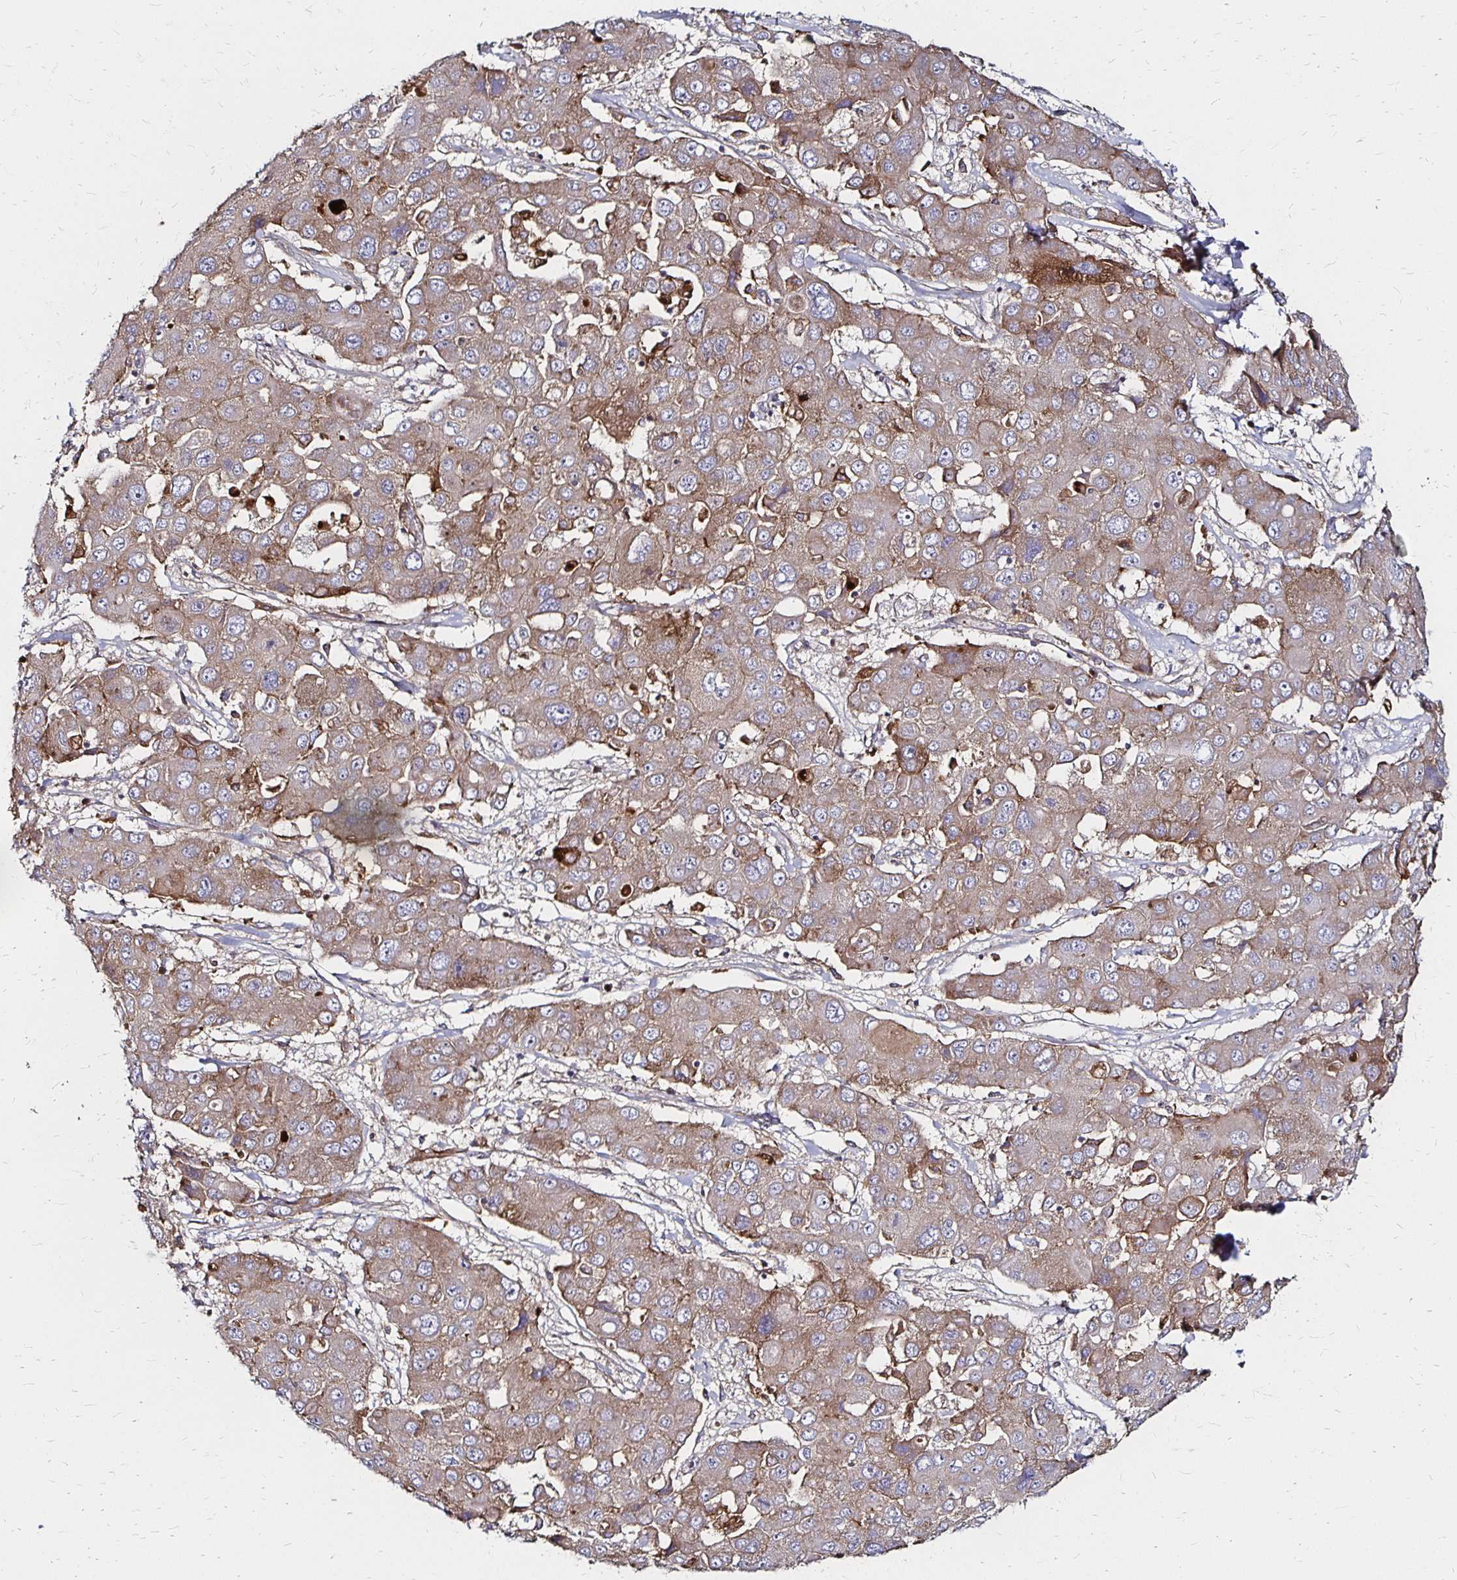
{"staining": {"intensity": "weak", "quantity": "25%-75%", "location": "cytoplasmic/membranous"}, "tissue": "liver cancer", "cell_type": "Tumor cells", "image_type": "cancer", "snomed": [{"axis": "morphology", "description": "Cholangiocarcinoma"}, {"axis": "topography", "description": "Liver"}], "caption": "Weak cytoplasmic/membranous protein positivity is seen in about 25%-75% of tumor cells in cholangiocarcinoma (liver). (IHC, brightfield microscopy, high magnification).", "gene": "NCSTN", "patient": {"sex": "male", "age": 67}}